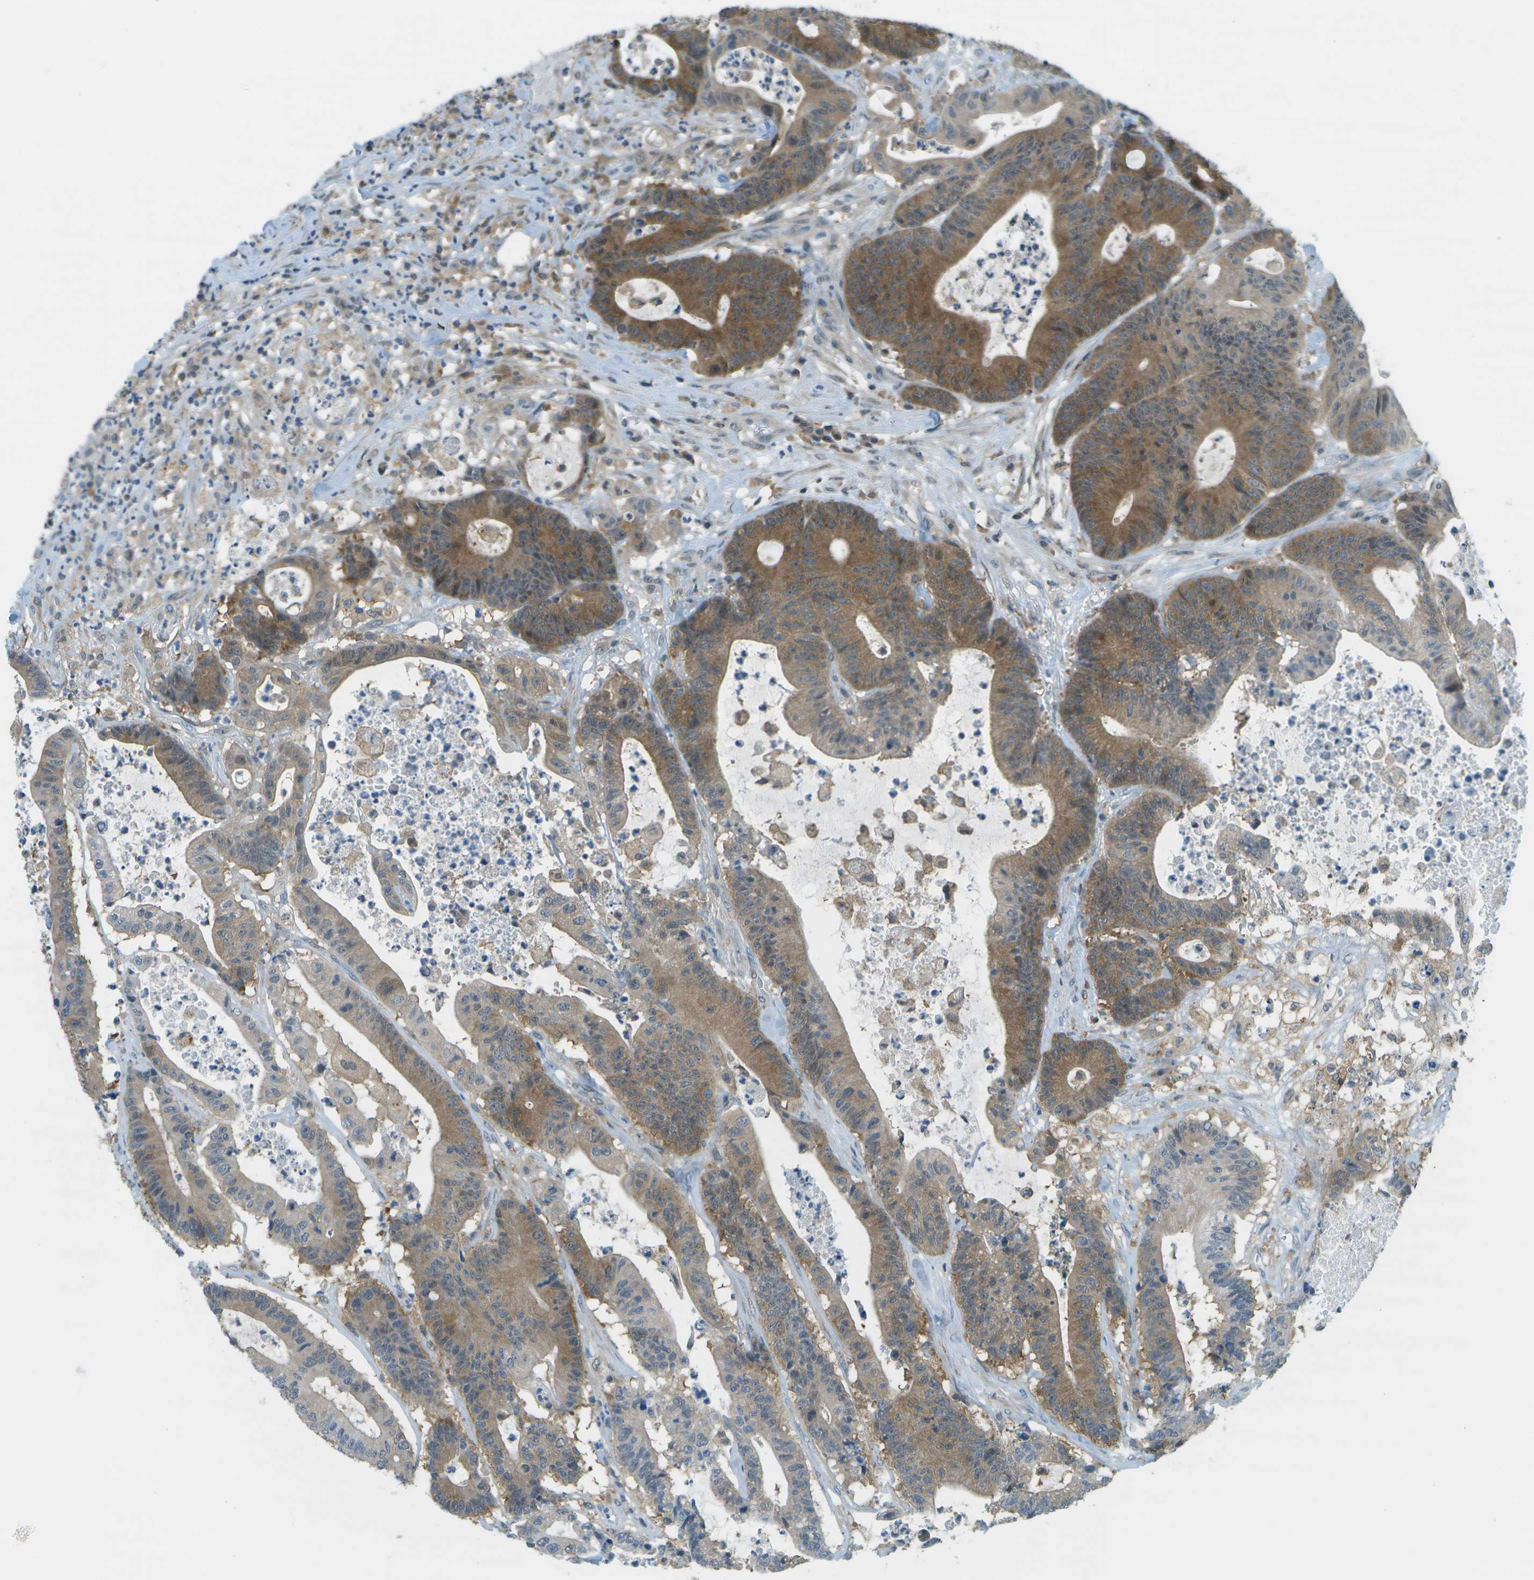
{"staining": {"intensity": "moderate", "quantity": "25%-75%", "location": "cytoplasmic/membranous"}, "tissue": "colorectal cancer", "cell_type": "Tumor cells", "image_type": "cancer", "snomed": [{"axis": "morphology", "description": "Adenocarcinoma, NOS"}, {"axis": "topography", "description": "Colon"}], "caption": "Immunohistochemical staining of human adenocarcinoma (colorectal) displays medium levels of moderate cytoplasmic/membranous protein expression in approximately 25%-75% of tumor cells. (DAB (3,3'-diaminobenzidine) IHC with brightfield microscopy, high magnification).", "gene": "CDH23", "patient": {"sex": "female", "age": 84}}